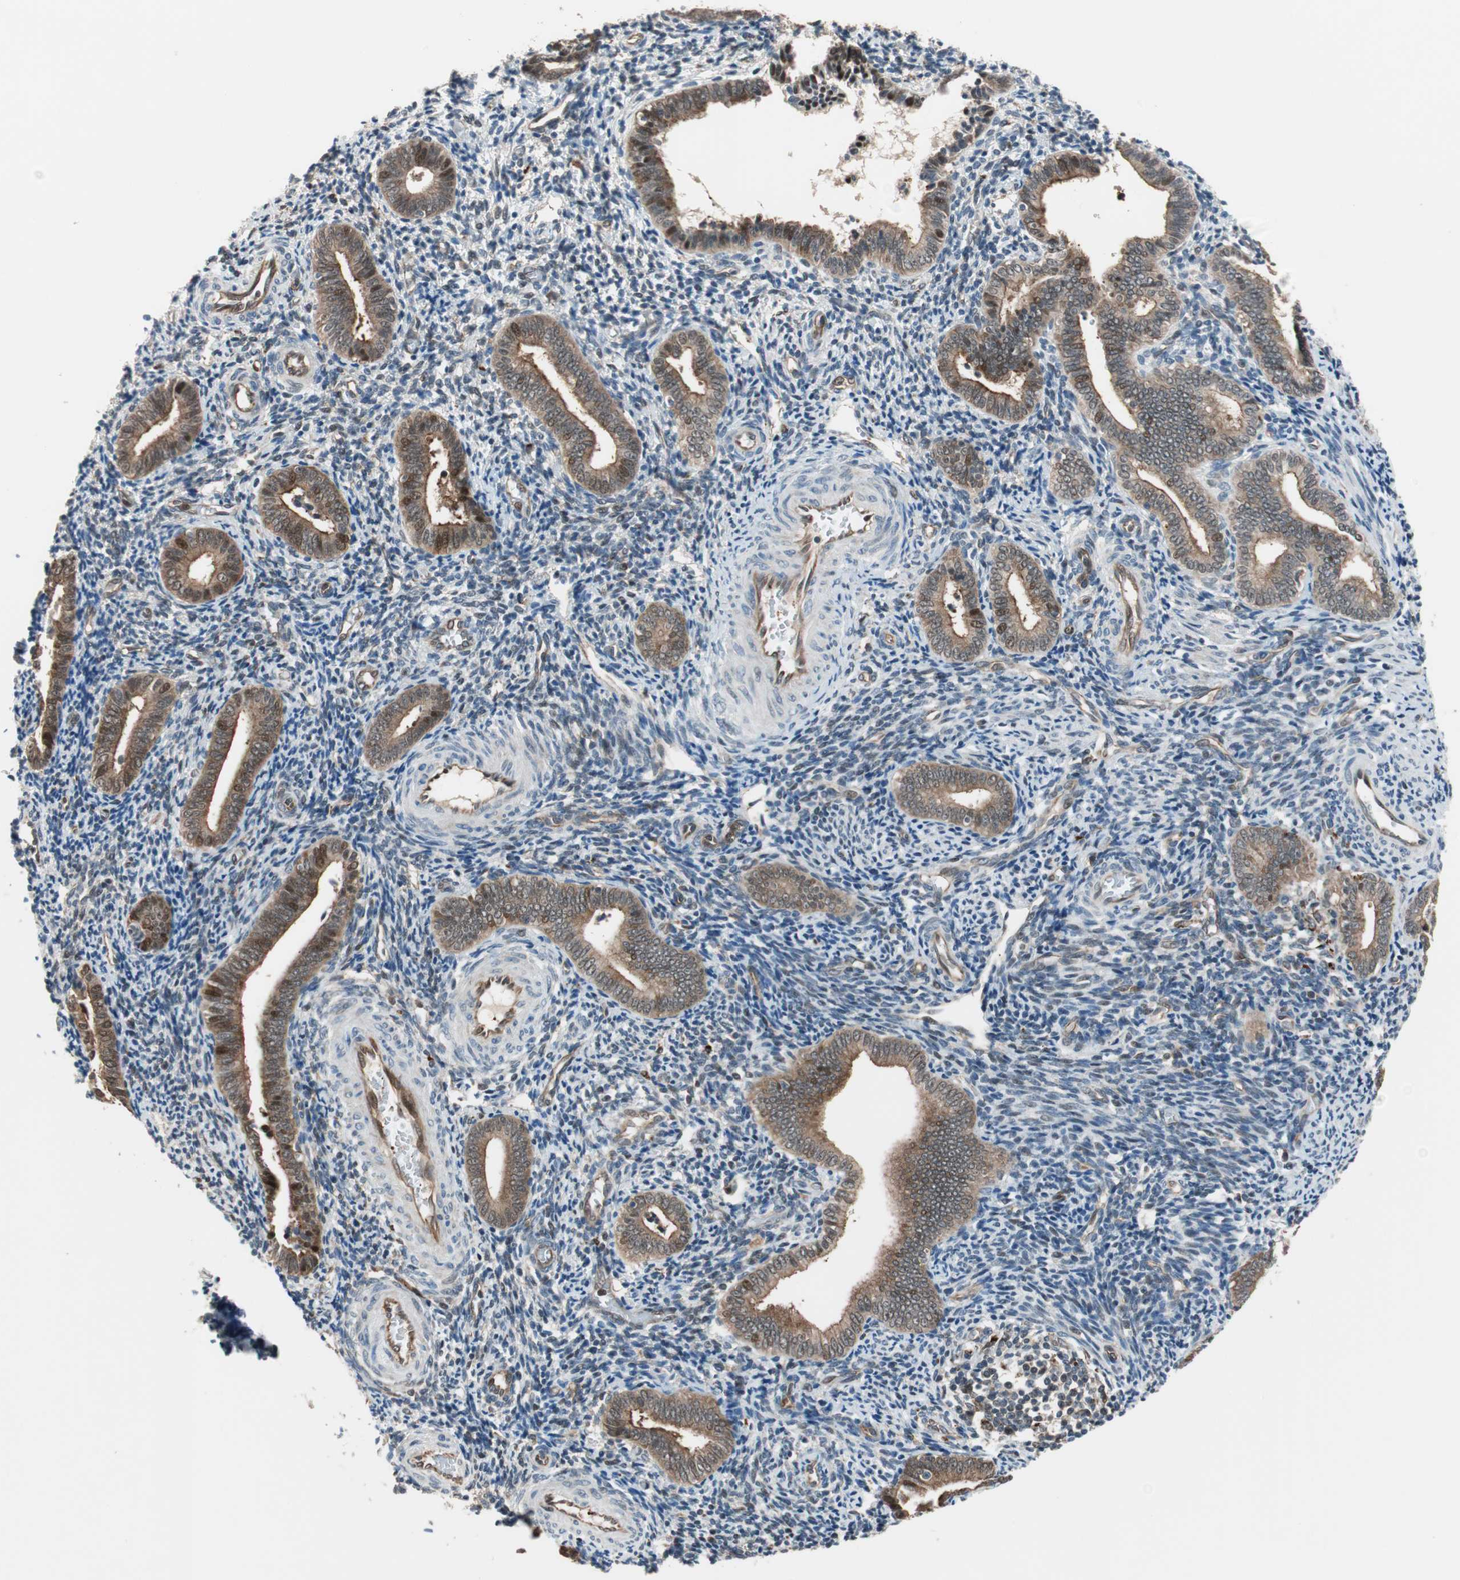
{"staining": {"intensity": "weak", "quantity": "<25%", "location": "cytoplasmic/membranous"}, "tissue": "endometrium", "cell_type": "Cells in endometrial stroma", "image_type": "normal", "snomed": [{"axis": "morphology", "description": "Normal tissue, NOS"}, {"axis": "topography", "description": "Uterus"}, {"axis": "topography", "description": "Endometrium"}], "caption": "Immunohistochemistry (IHC) of normal human endometrium reveals no positivity in cells in endometrial stroma.", "gene": "P3R3URF", "patient": {"sex": "female", "age": 33}}